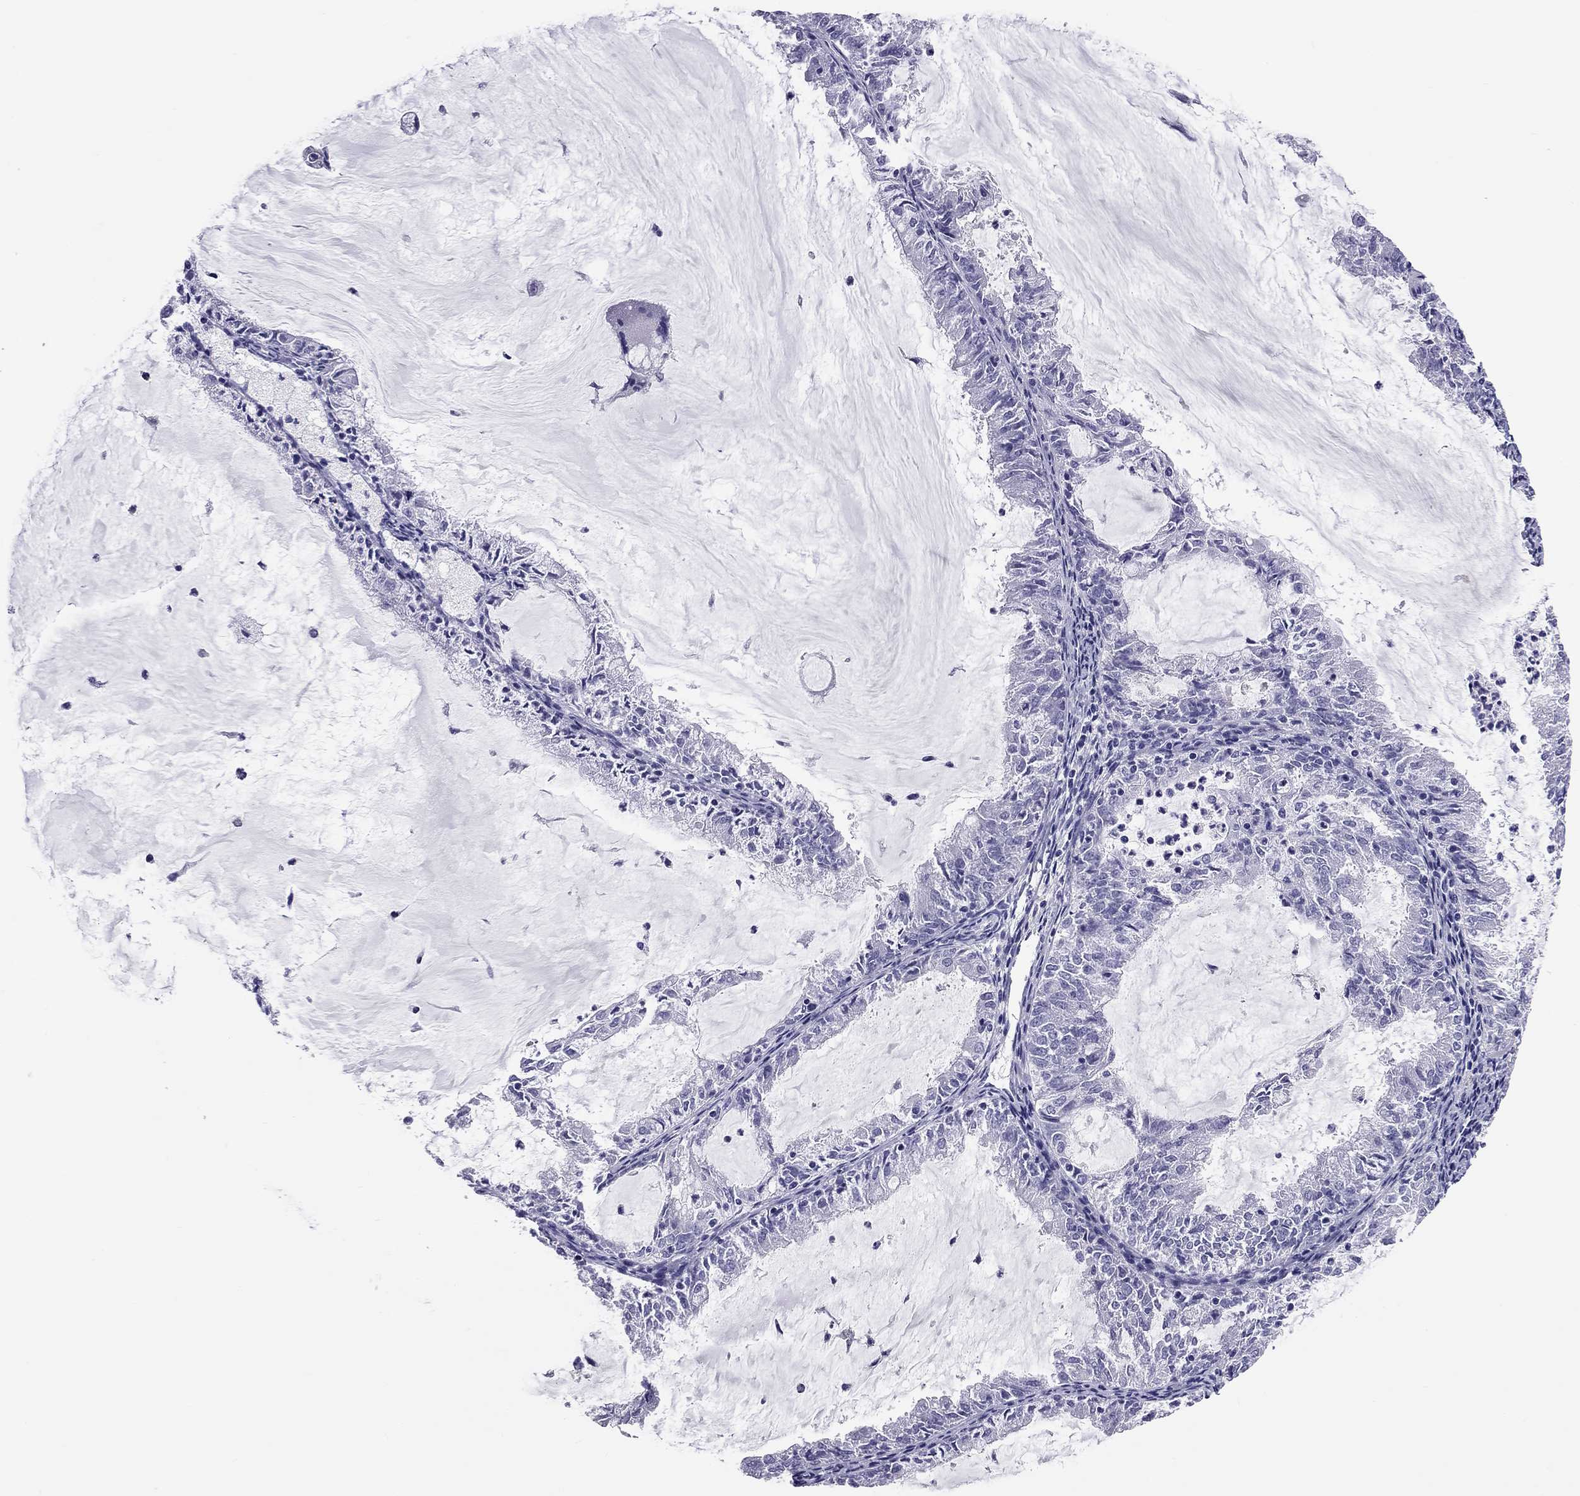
{"staining": {"intensity": "negative", "quantity": "none", "location": "none"}, "tissue": "endometrial cancer", "cell_type": "Tumor cells", "image_type": "cancer", "snomed": [{"axis": "morphology", "description": "Adenocarcinoma, NOS"}, {"axis": "topography", "description": "Endometrium"}], "caption": "Tumor cells show no significant protein positivity in endometrial adenocarcinoma. (DAB IHC, high magnification).", "gene": "FSCN3", "patient": {"sex": "female", "age": 57}}